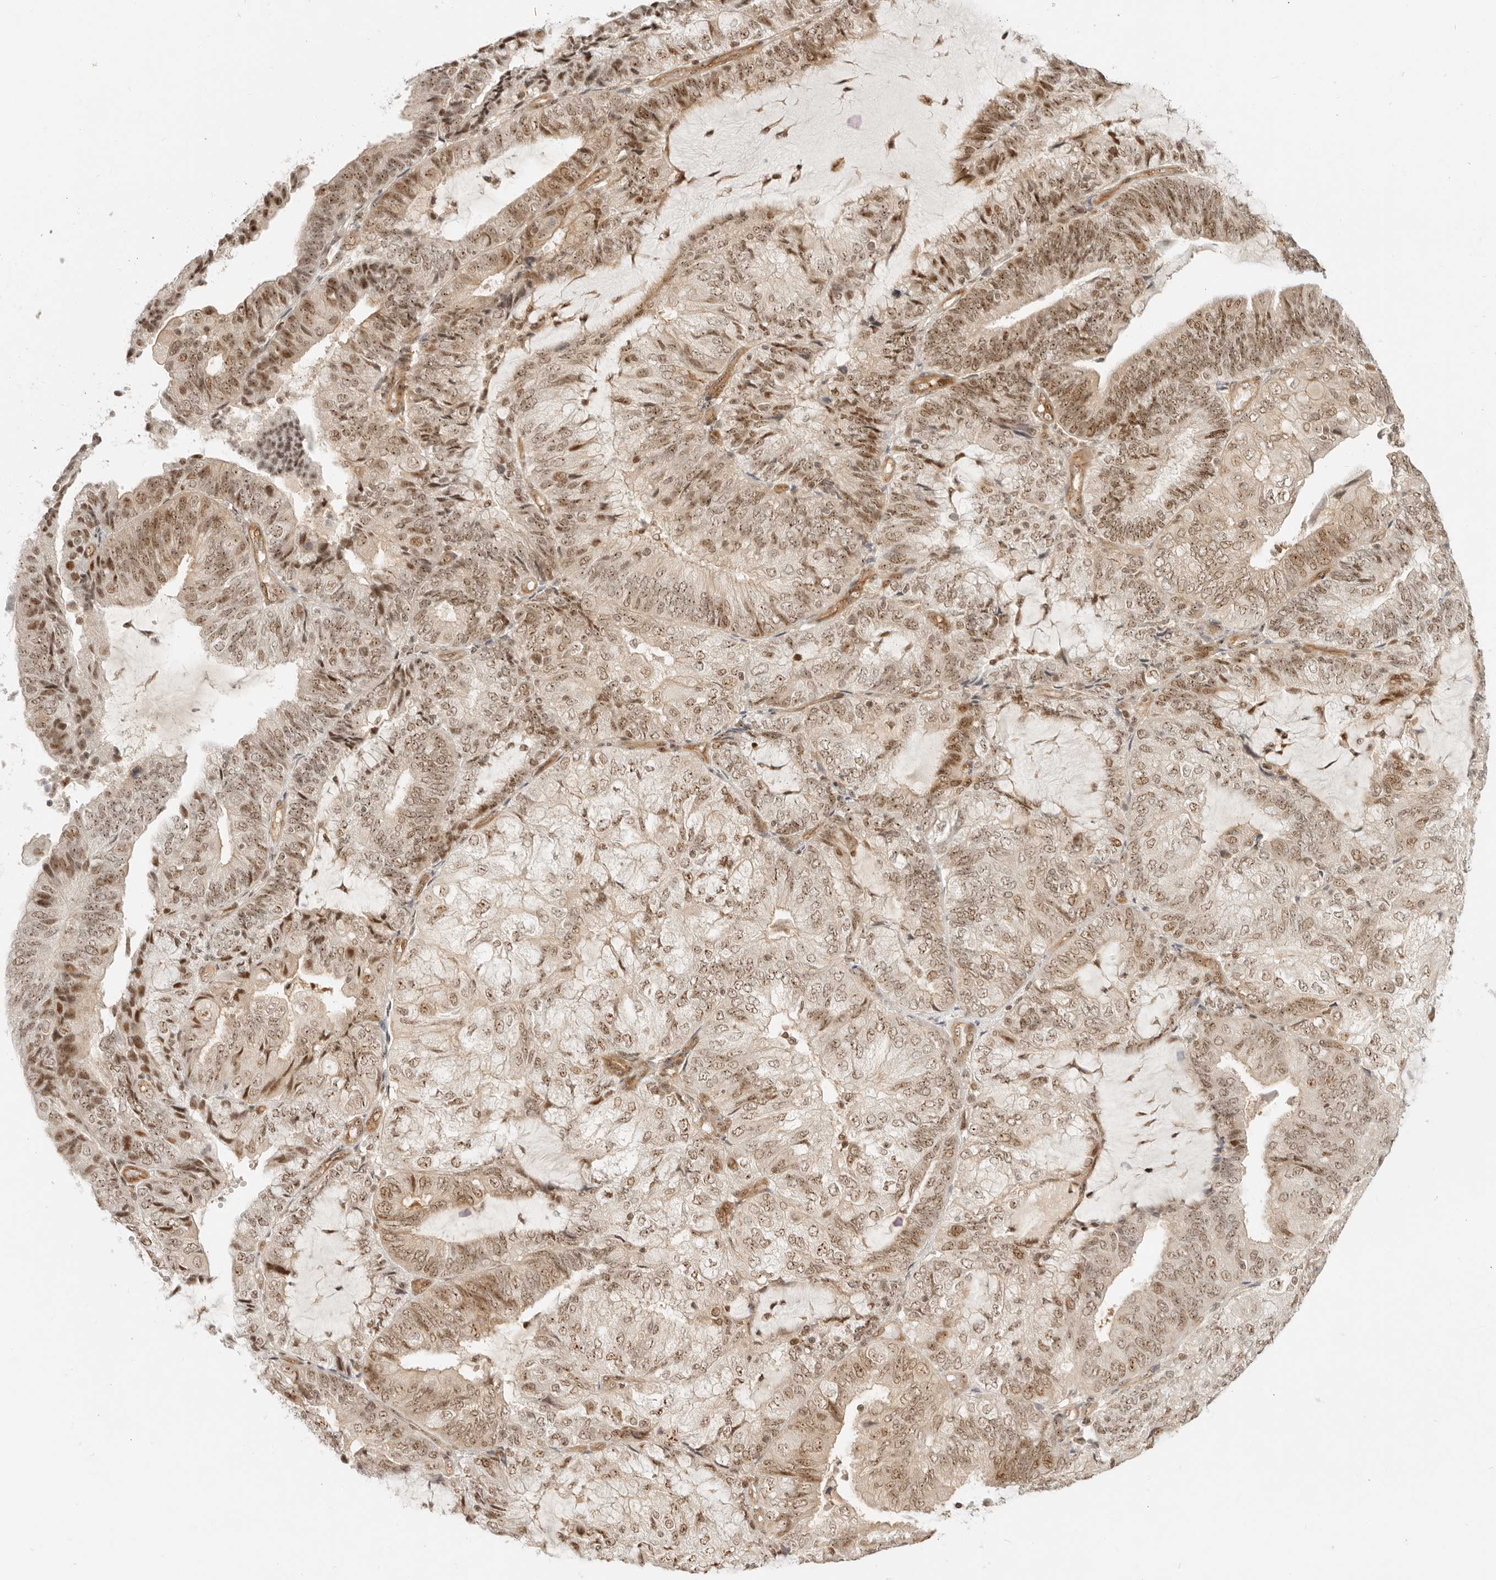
{"staining": {"intensity": "moderate", "quantity": ">75%", "location": "nuclear"}, "tissue": "endometrial cancer", "cell_type": "Tumor cells", "image_type": "cancer", "snomed": [{"axis": "morphology", "description": "Adenocarcinoma, NOS"}, {"axis": "topography", "description": "Endometrium"}], "caption": "Endometrial adenocarcinoma stained for a protein (brown) shows moderate nuclear positive expression in about >75% of tumor cells.", "gene": "BAP1", "patient": {"sex": "female", "age": 81}}